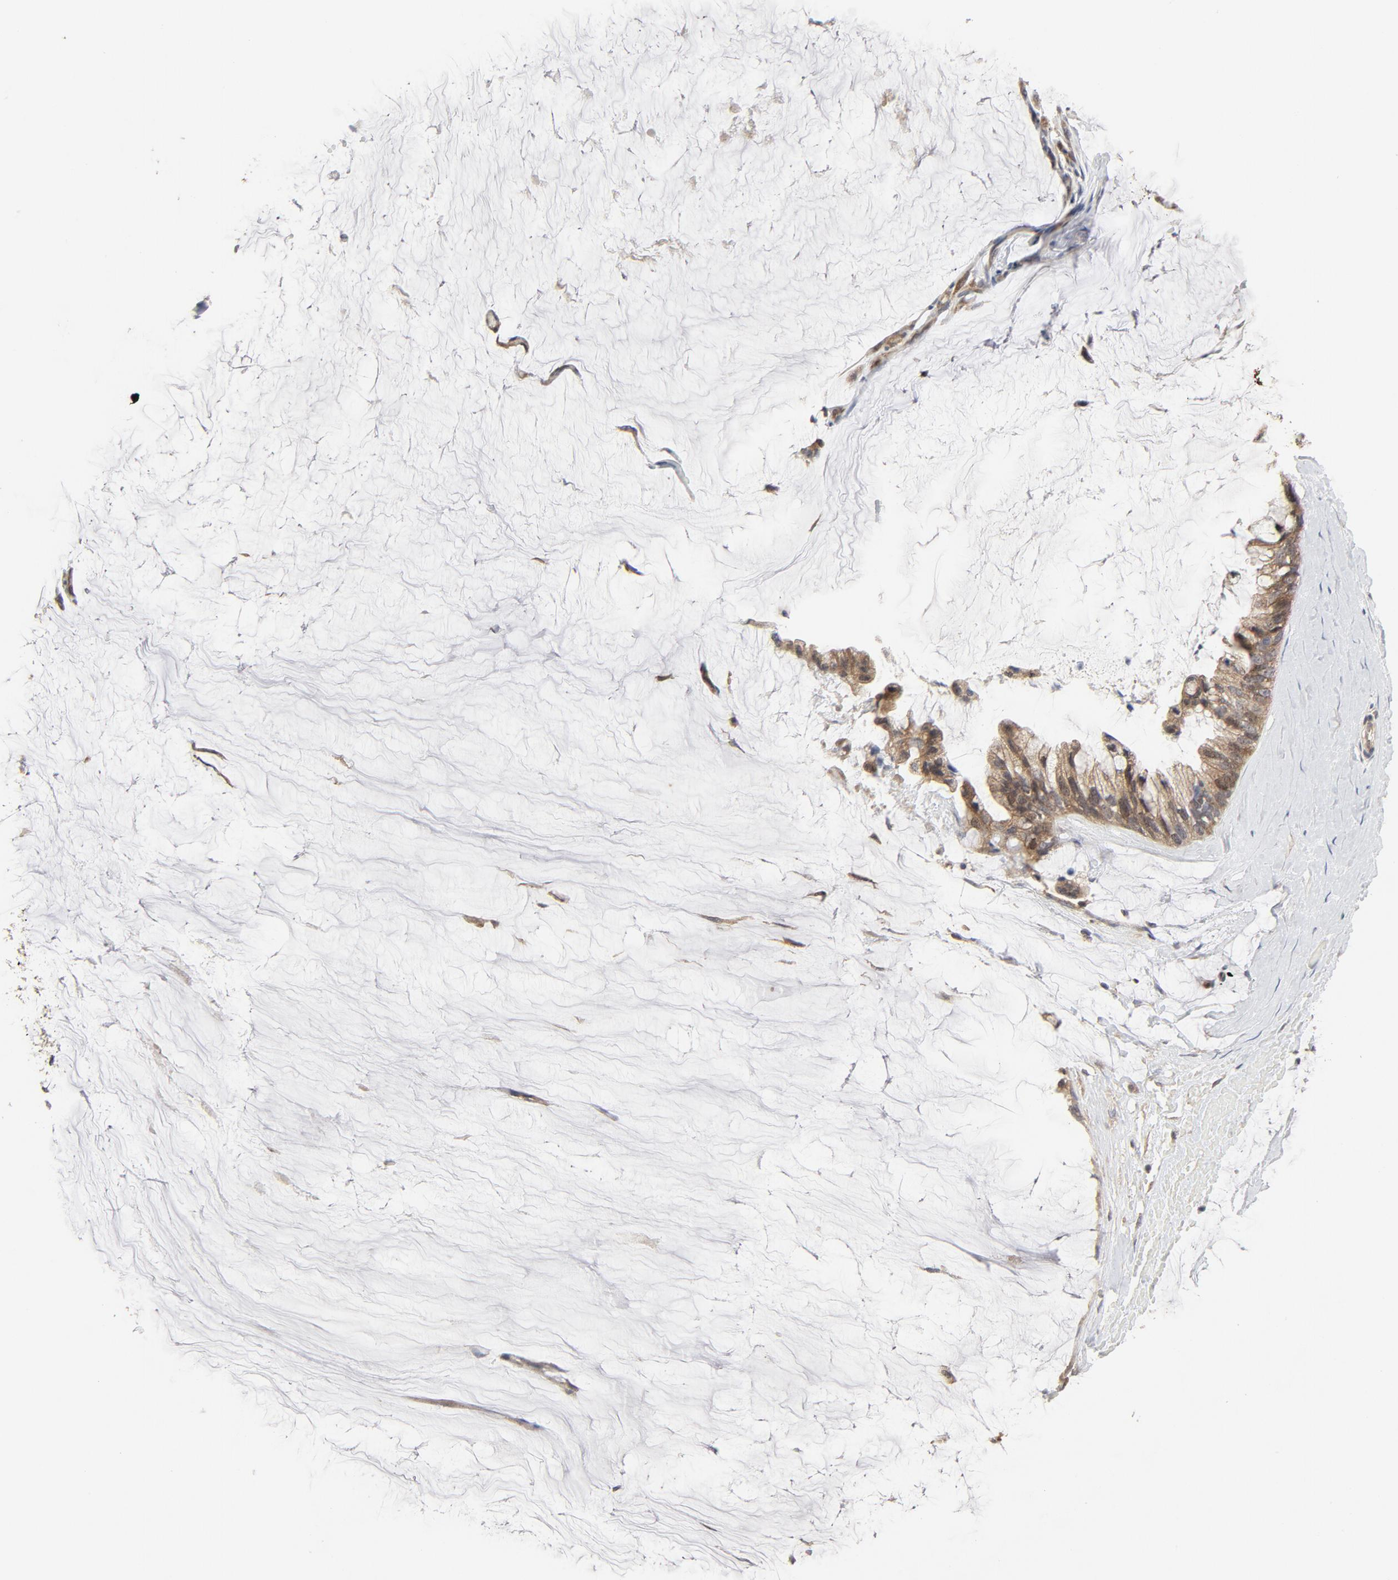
{"staining": {"intensity": "moderate", "quantity": ">75%", "location": "cytoplasmic/membranous"}, "tissue": "ovarian cancer", "cell_type": "Tumor cells", "image_type": "cancer", "snomed": [{"axis": "morphology", "description": "Cystadenocarcinoma, mucinous, NOS"}, {"axis": "topography", "description": "Ovary"}], "caption": "Ovarian mucinous cystadenocarcinoma tissue displays moderate cytoplasmic/membranous positivity in about >75% of tumor cells, visualized by immunohistochemistry.", "gene": "MAP2K7", "patient": {"sex": "female", "age": 39}}